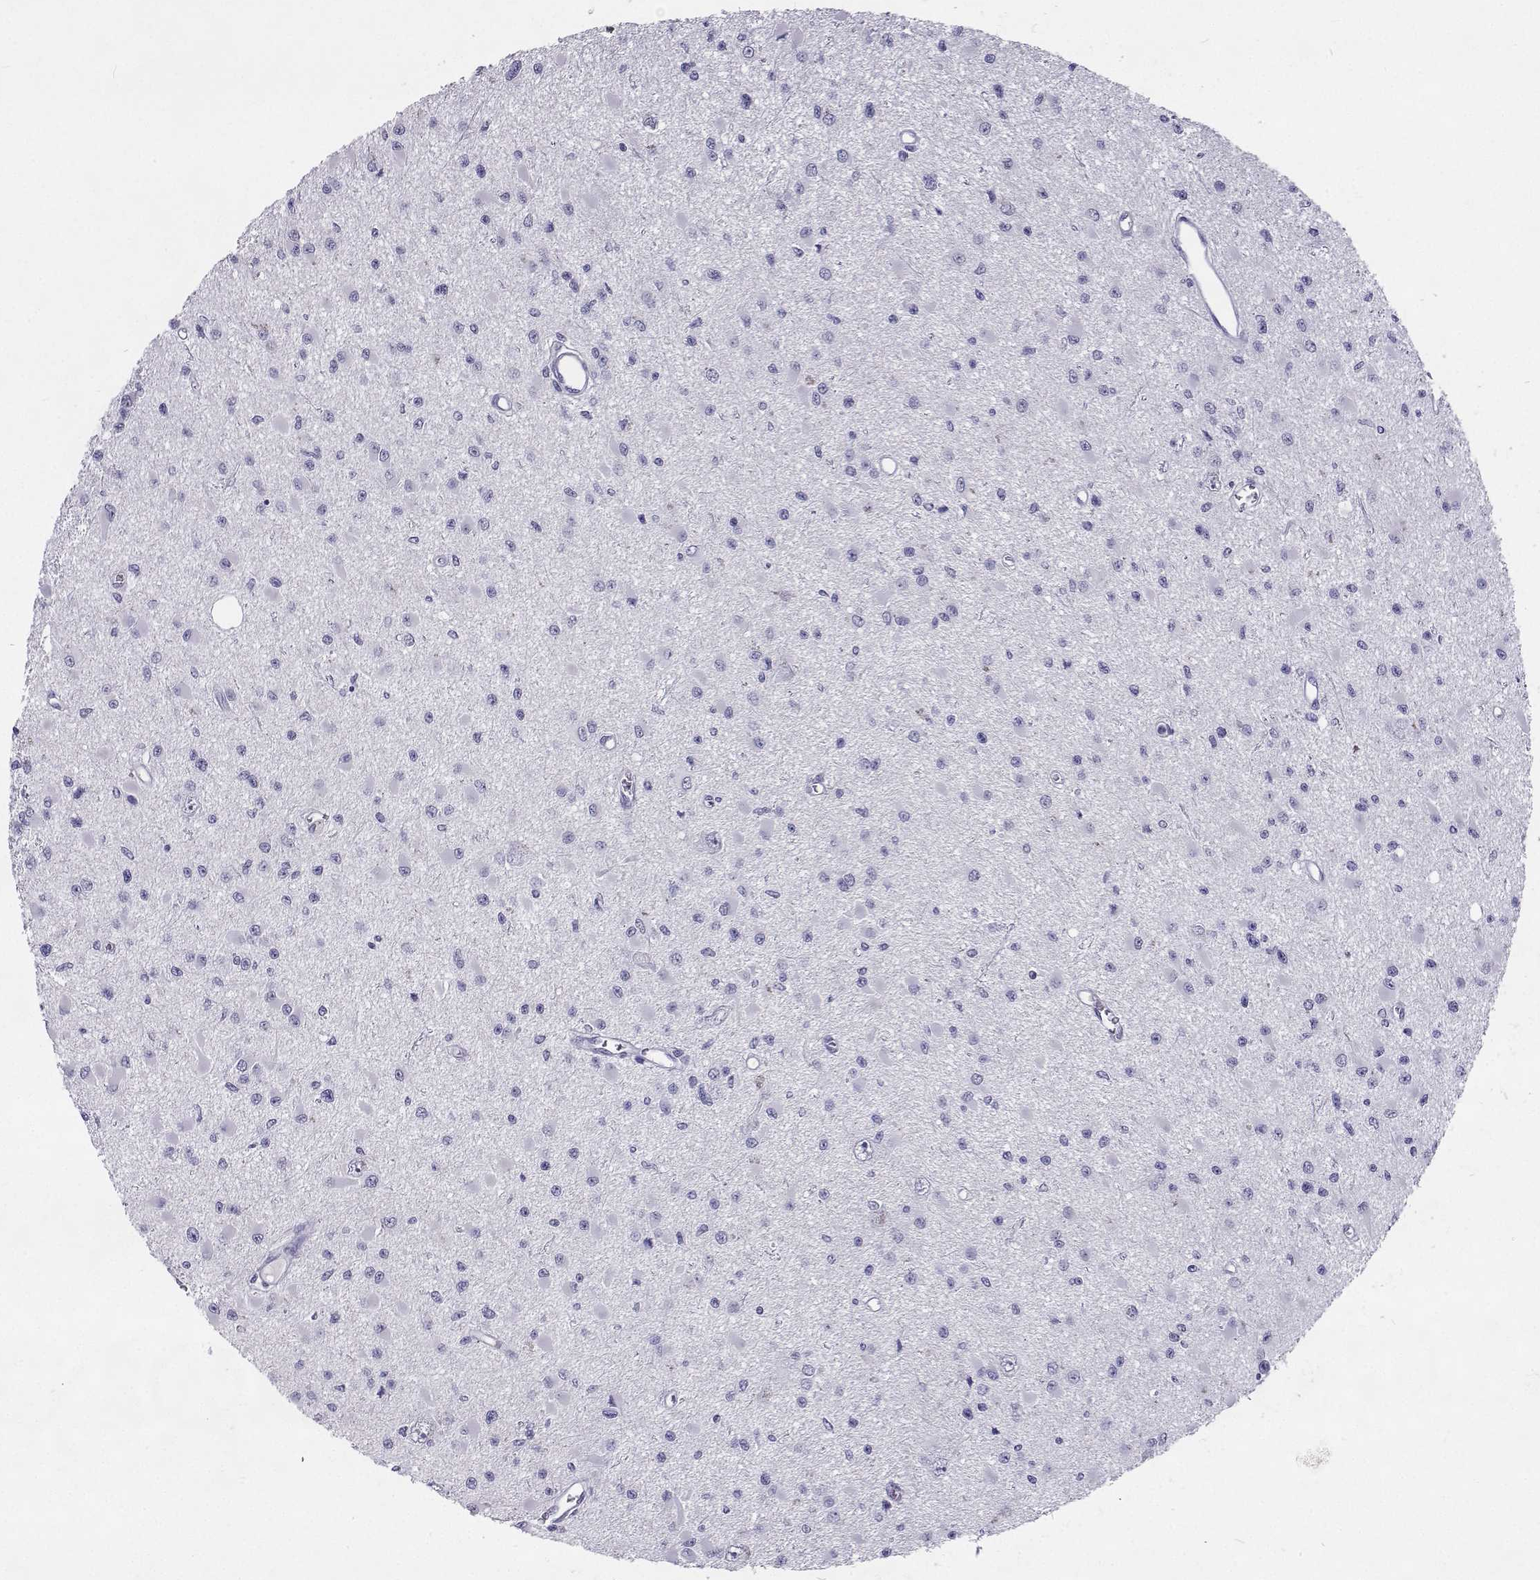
{"staining": {"intensity": "negative", "quantity": "none", "location": "none"}, "tissue": "glioma", "cell_type": "Tumor cells", "image_type": "cancer", "snomed": [{"axis": "morphology", "description": "Glioma, malignant, High grade"}, {"axis": "topography", "description": "Brain"}], "caption": "The IHC micrograph has no significant expression in tumor cells of glioma tissue.", "gene": "GALM", "patient": {"sex": "male", "age": 54}}